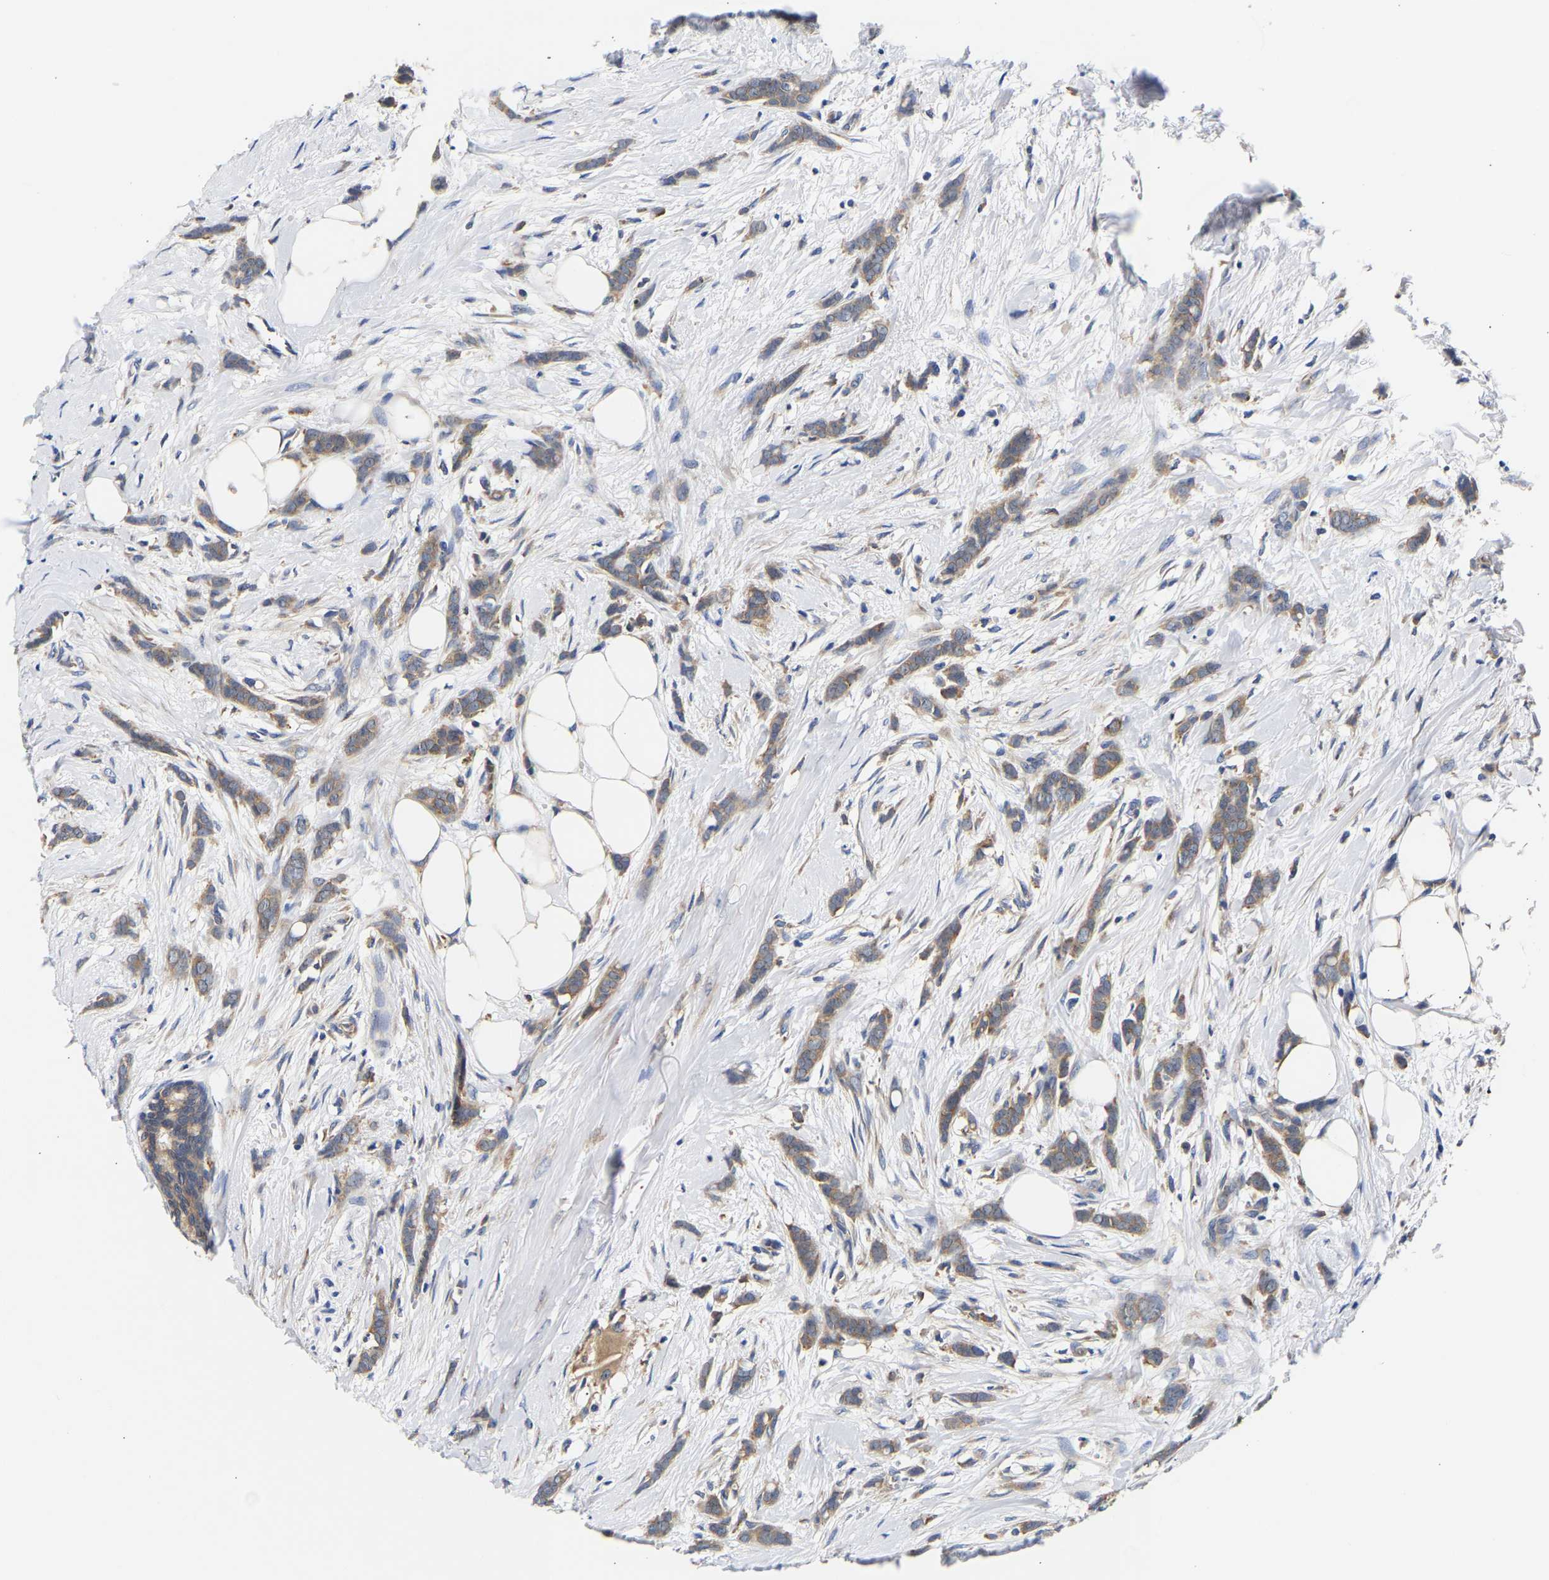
{"staining": {"intensity": "weak", "quantity": ">75%", "location": "cytoplasmic/membranous"}, "tissue": "breast cancer", "cell_type": "Tumor cells", "image_type": "cancer", "snomed": [{"axis": "morphology", "description": "Lobular carcinoma, in situ"}, {"axis": "morphology", "description": "Lobular carcinoma"}, {"axis": "topography", "description": "Breast"}], "caption": "High-magnification brightfield microscopy of breast cancer (lobular carcinoma) stained with DAB (3,3'-diaminobenzidine) (brown) and counterstained with hematoxylin (blue). tumor cells exhibit weak cytoplasmic/membranous positivity is seen in approximately>75% of cells. The staining is performed using DAB brown chromogen to label protein expression. The nuclei are counter-stained blue using hematoxylin.", "gene": "CCDC6", "patient": {"sex": "female", "age": 41}}